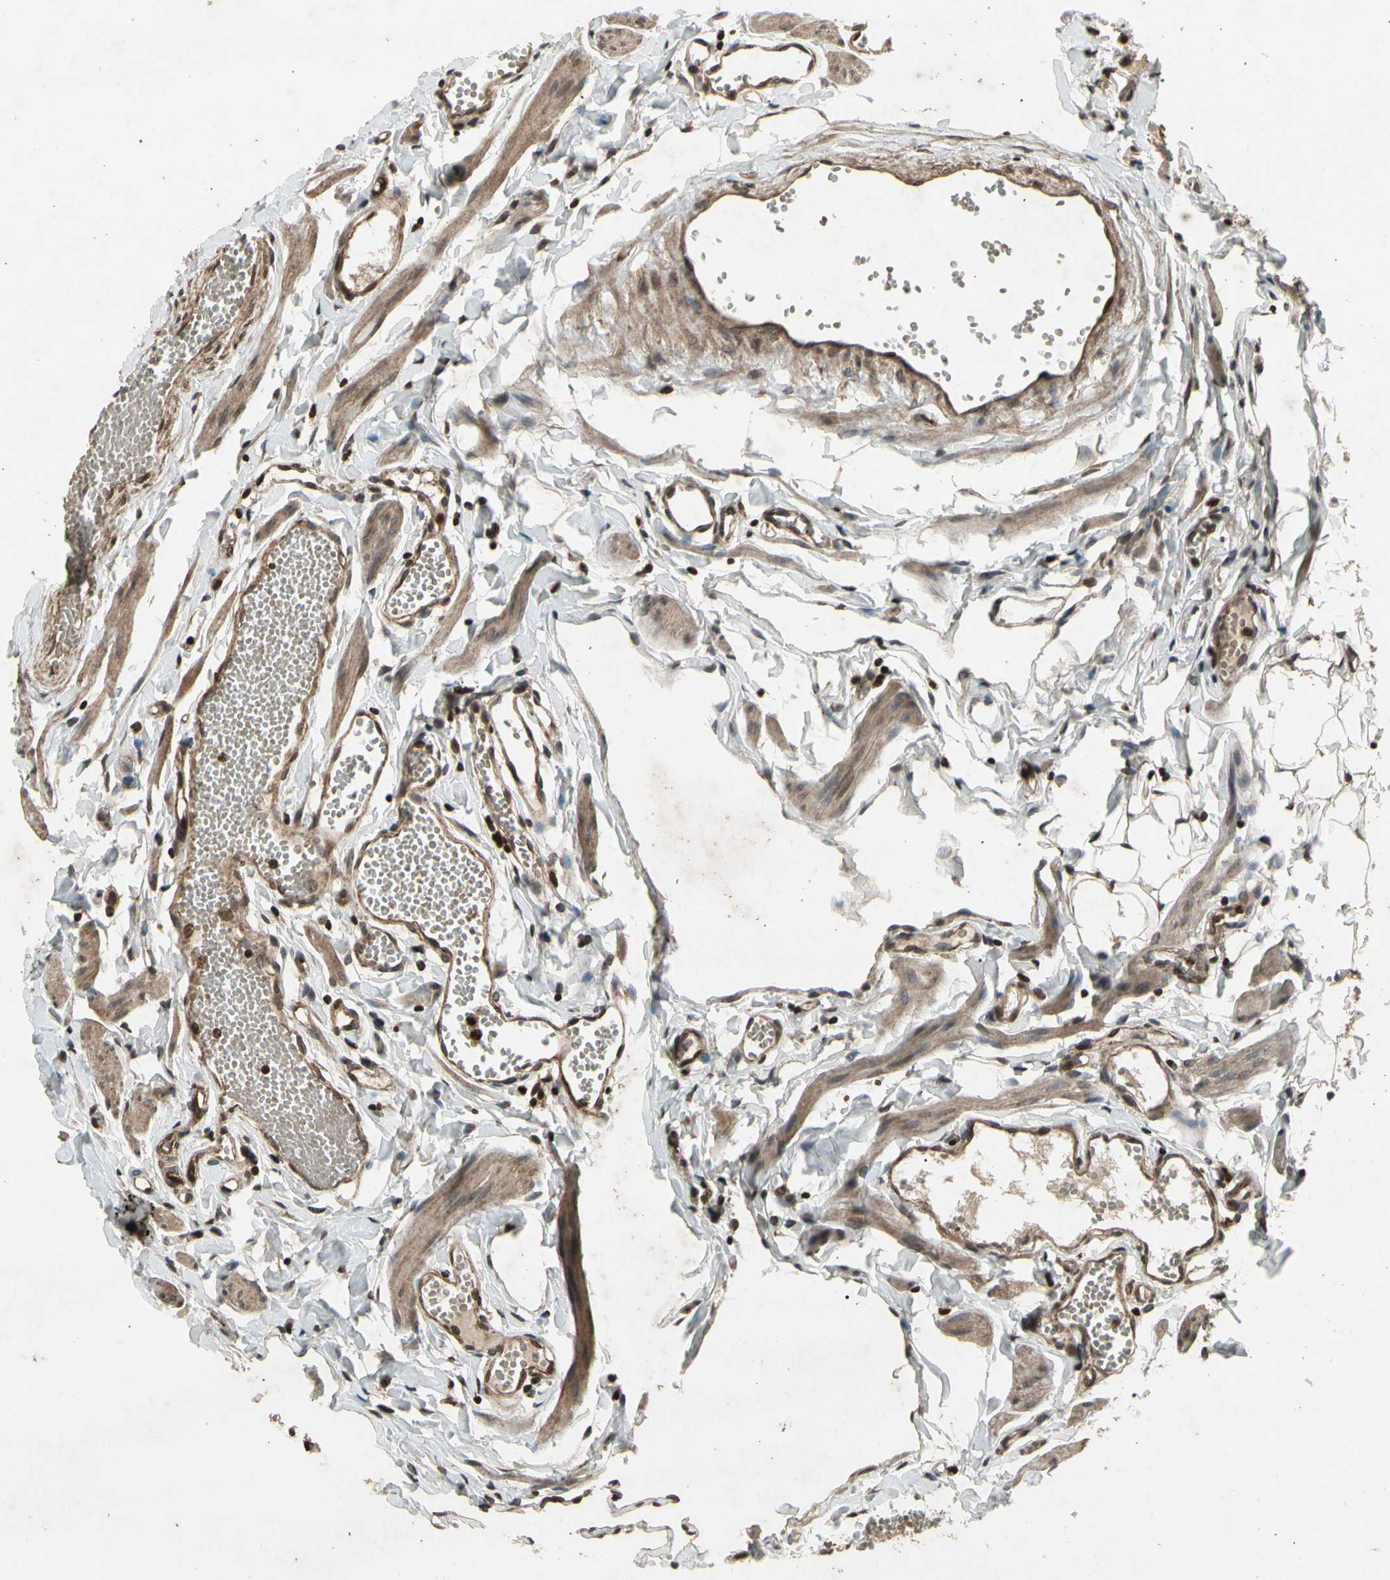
{"staining": {"intensity": "weak", "quantity": ">75%", "location": "cytoplasmic/membranous"}, "tissue": "fallopian tube", "cell_type": "Glandular cells", "image_type": "normal", "snomed": [{"axis": "morphology", "description": "Normal tissue, NOS"}, {"axis": "topography", "description": "Fallopian tube"}, {"axis": "topography", "description": "Placenta"}], "caption": "Unremarkable fallopian tube displays weak cytoplasmic/membranous expression in about >75% of glandular cells The staining was performed using DAB to visualize the protein expression in brown, while the nuclei were stained in blue with hematoxylin (Magnification: 20x)..", "gene": "GLRX", "patient": {"sex": "female", "age": 34}}